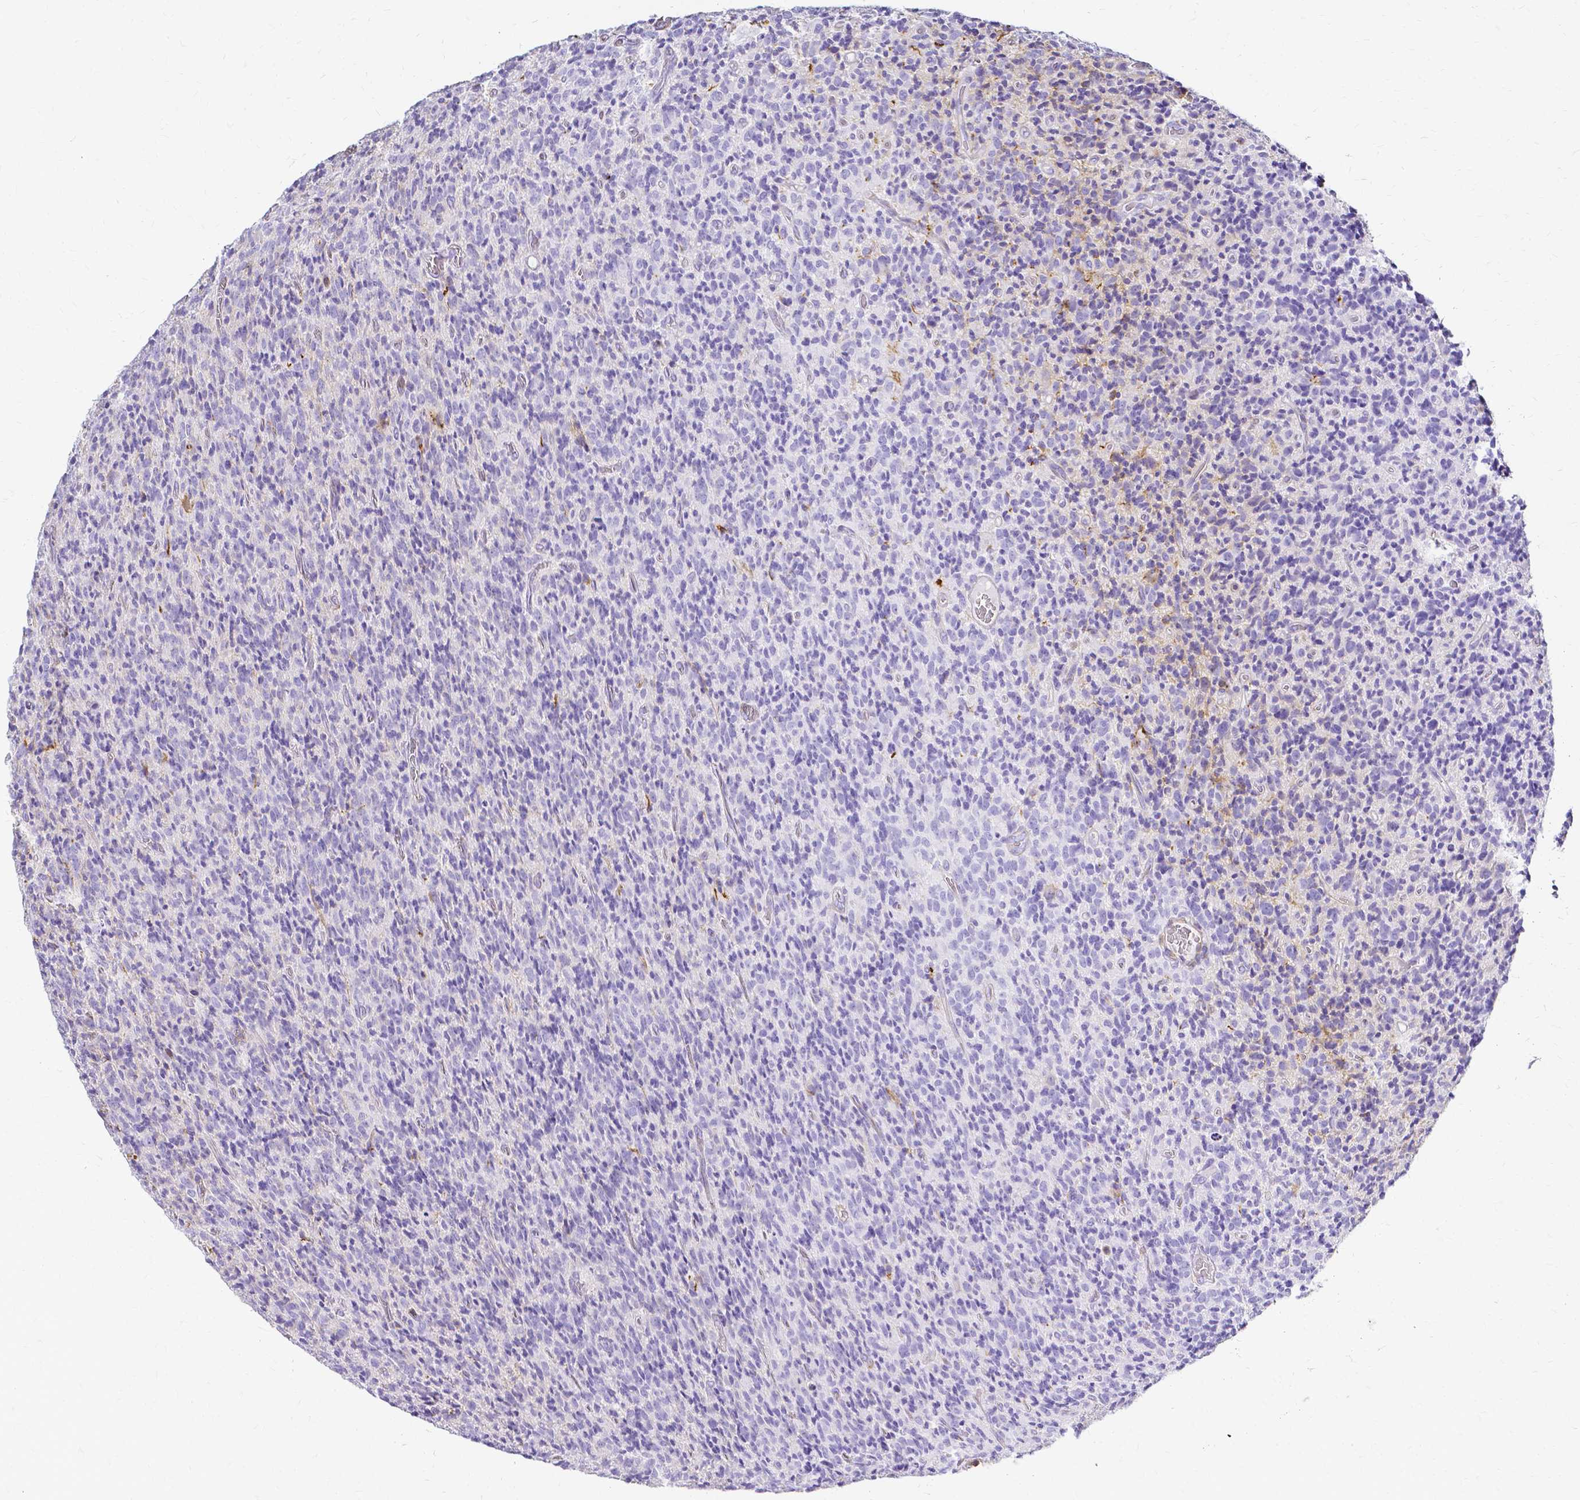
{"staining": {"intensity": "negative", "quantity": "none", "location": "none"}, "tissue": "glioma", "cell_type": "Tumor cells", "image_type": "cancer", "snomed": [{"axis": "morphology", "description": "Glioma, malignant, High grade"}, {"axis": "topography", "description": "Brain"}], "caption": "This micrograph is of glioma stained with immunohistochemistry to label a protein in brown with the nuclei are counter-stained blue. There is no staining in tumor cells. (DAB immunohistochemistry visualized using brightfield microscopy, high magnification).", "gene": "HSPA12A", "patient": {"sex": "male", "age": 76}}